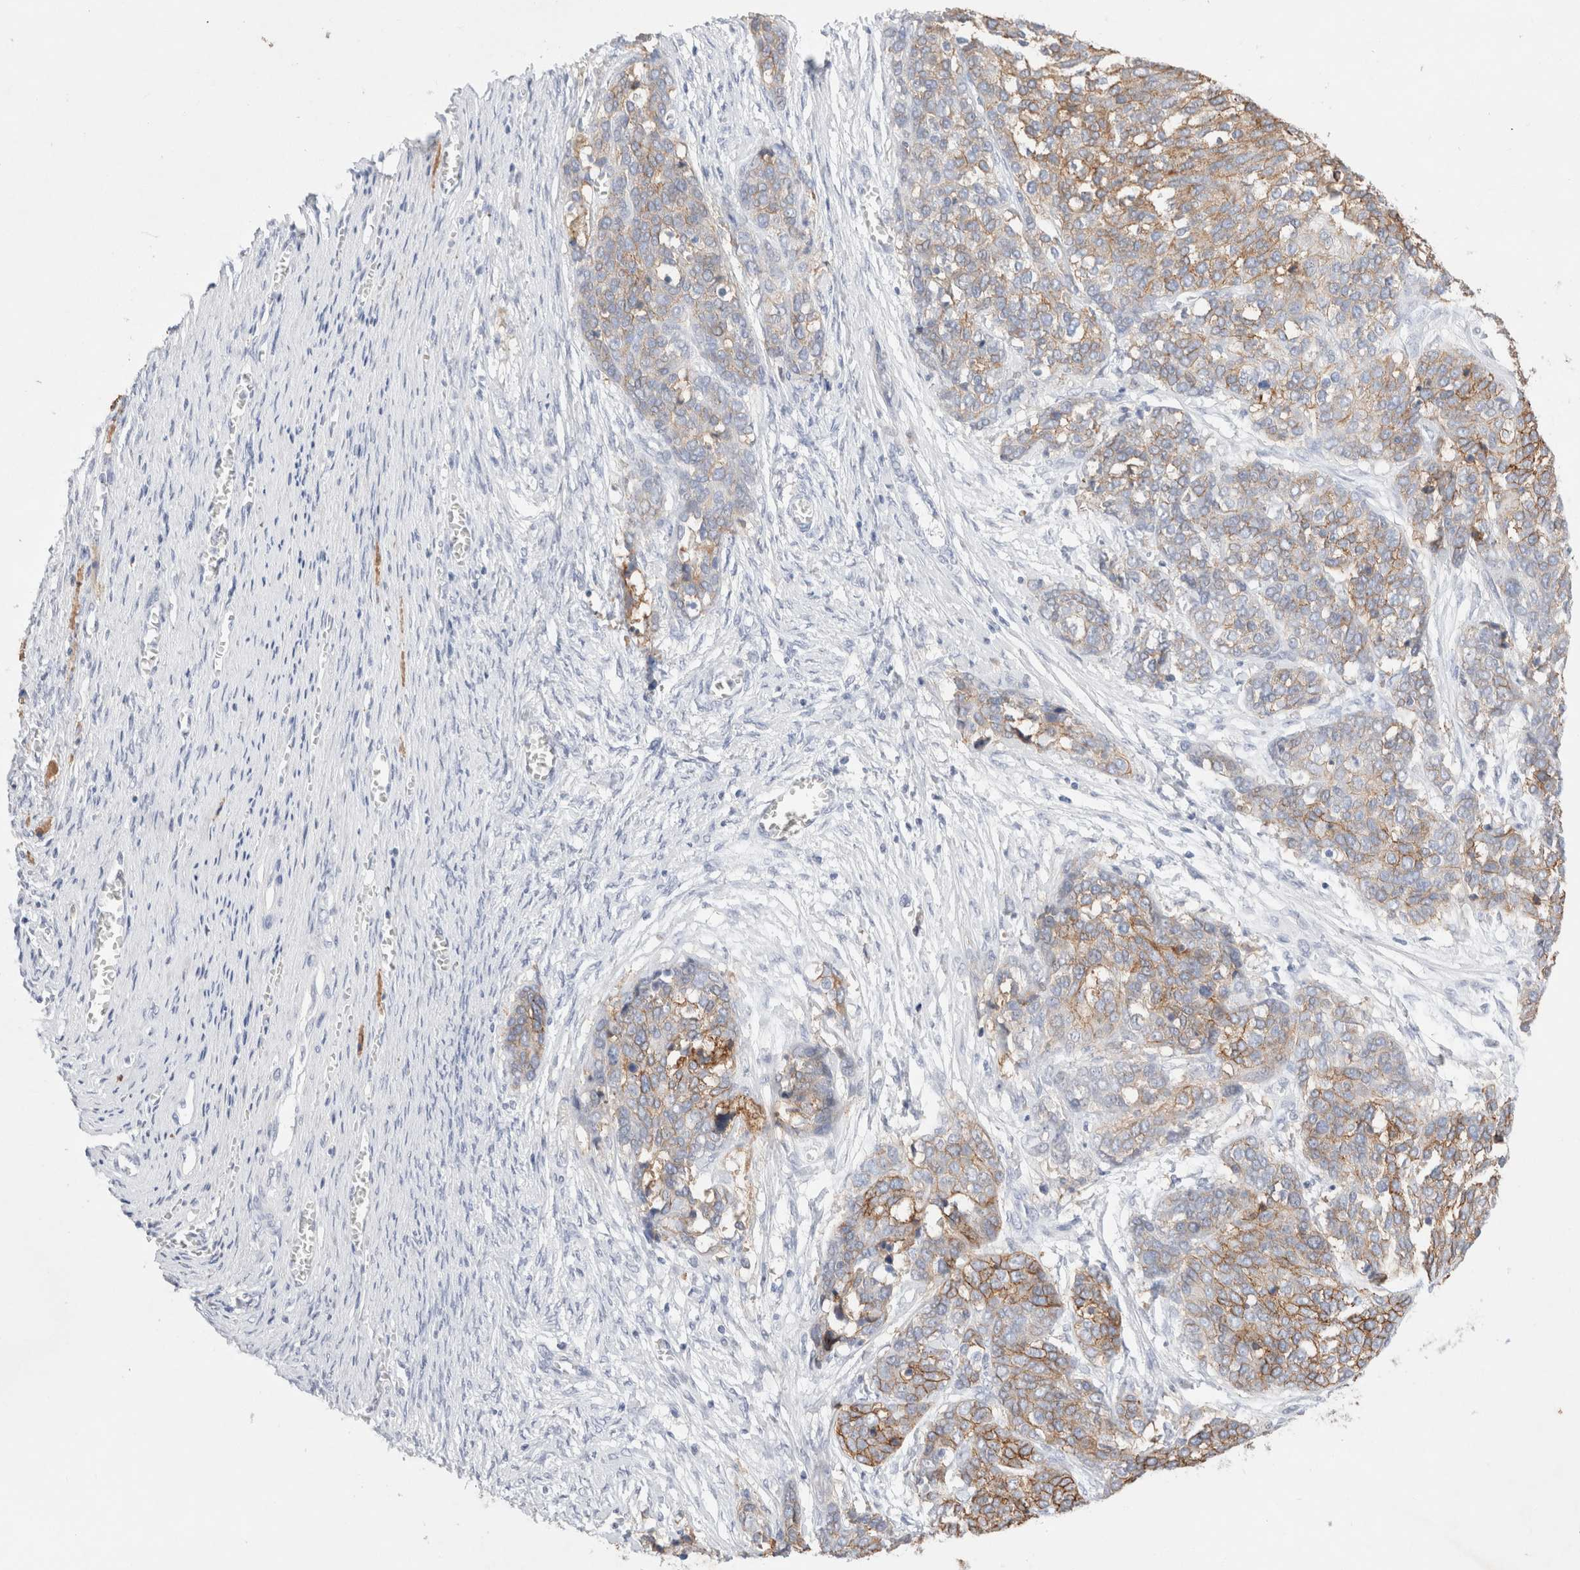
{"staining": {"intensity": "moderate", "quantity": "25%-75%", "location": "cytoplasmic/membranous"}, "tissue": "ovarian cancer", "cell_type": "Tumor cells", "image_type": "cancer", "snomed": [{"axis": "morphology", "description": "Cystadenocarcinoma, serous, NOS"}, {"axis": "topography", "description": "Ovary"}], "caption": "This is a micrograph of IHC staining of ovarian cancer (serous cystadenocarcinoma), which shows moderate staining in the cytoplasmic/membranous of tumor cells.", "gene": "EPCAM", "patient": {"sex": "female", "age": 44}}